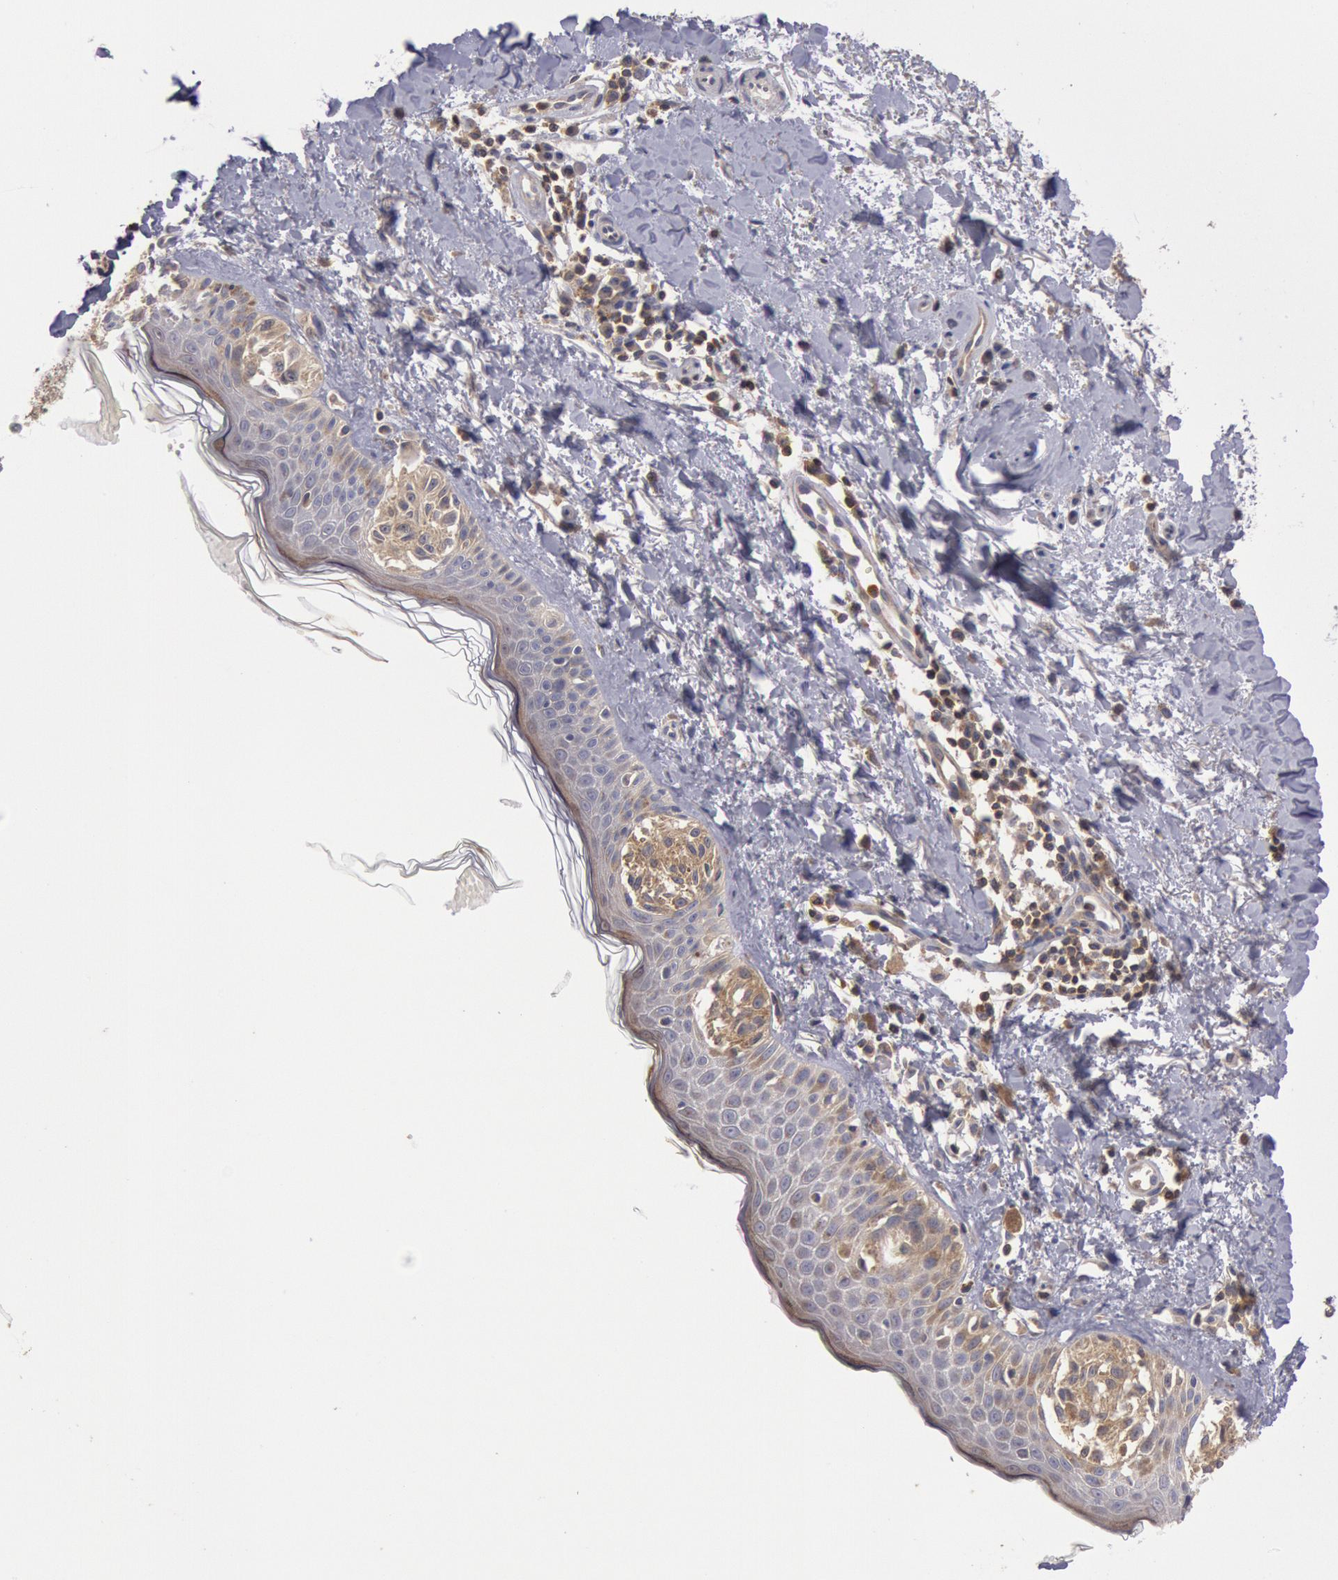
{"staining": {"intensity": "weak", "quantity": ">75%", "location": "cytoplasmic/membranous"}, "tissue": "melanoma", "cell_type": "Tumor cells", "image_type": "cancer", "snomed": [{"axis": "morphology", "description": "Malignant melanoma, NOS"}, {"axis": "topography", "description": "Skin"}], "caption": "Tumor cells show low levels of weak cytoplasmic/membranous expression in about >75% of cells in human melanoma.", "gene": "PIK3R1", "patient": {"sex": "female", "age": 73}}